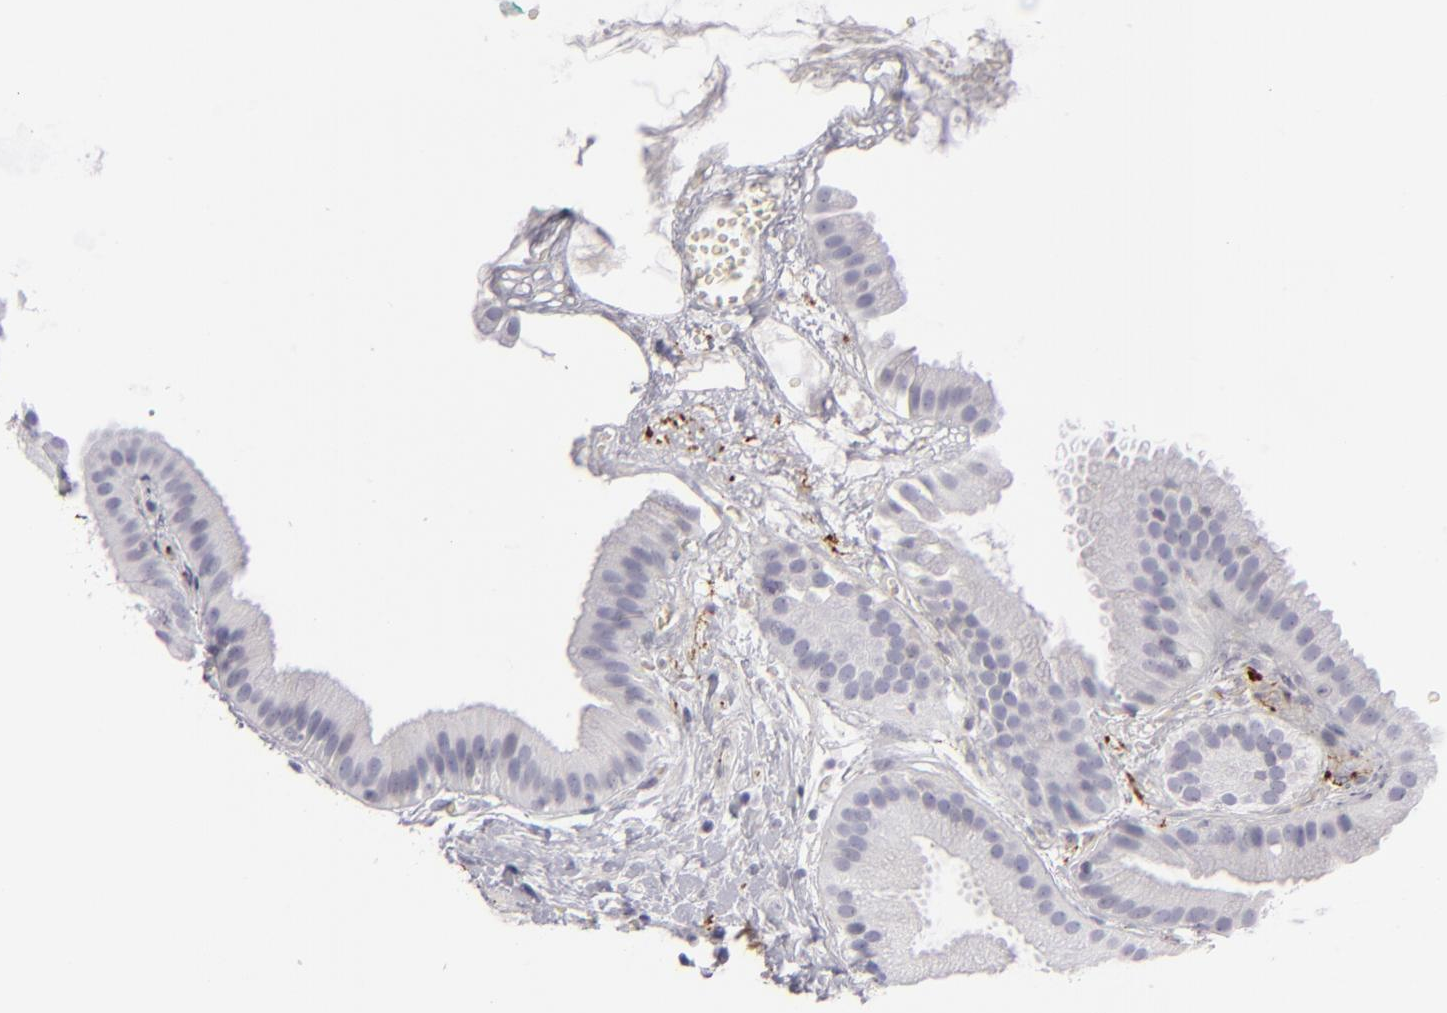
{"staining": {"intensity": "negative", "quantity": "none", "location": "none"}, "tissue": "gallbladder", "cell_type": "Glandular cells", "image_type": "normal", "snomed": [{"axis": "morphology", "description": "Normal tissue, NOS"}, {"axis": "topography", "description": "Gallbladder"}], "caption": "Gallbladder stained for a protein using IHC displays no staining glandular cells.", "gene": "C9", "patient": {"sex": "female", "age": 63}}